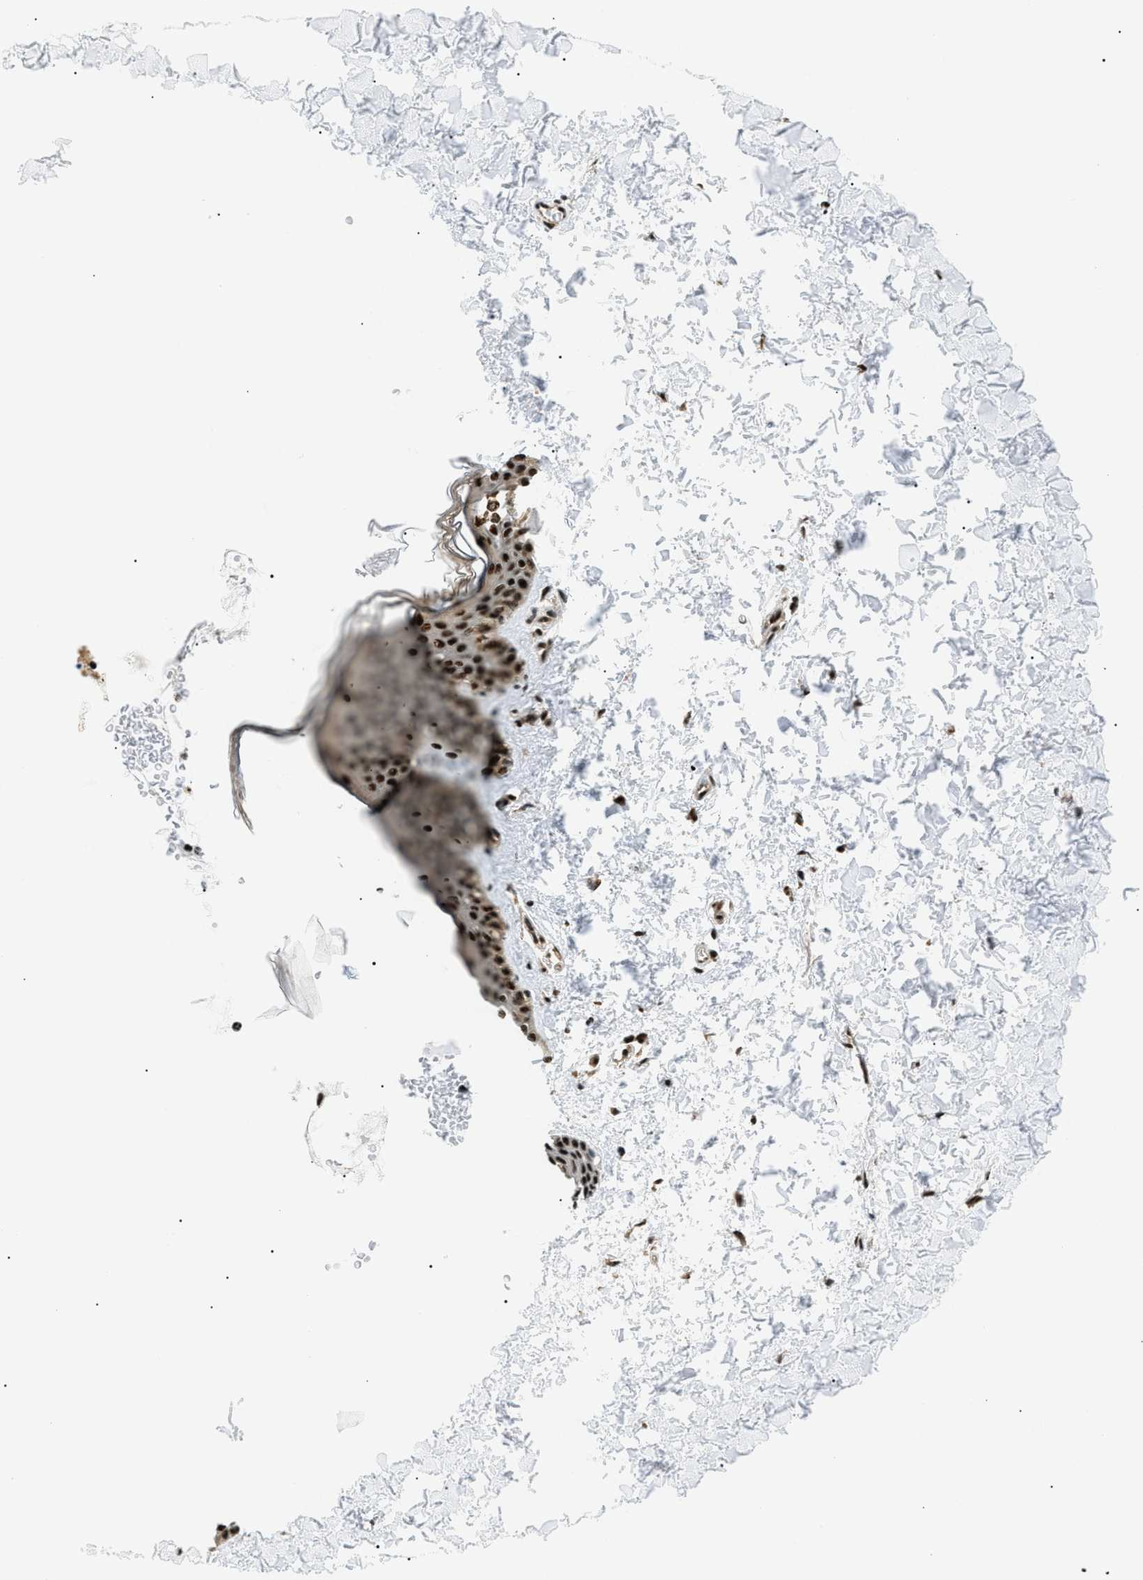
{"staining": {"intensity": "strong", "quantity": "25%-75%", "location": "cytoplasmic/membranous"}, "tissue": "skin", "cell_type": "Fibroblasts", "image_type": "normal", "snomed": [{"axis": "morphology", "description": "Normal tissue, NOS"}, {"axis": "topography", "description": "Skin"}], "caption": "High-power microscopy captured an IHC image of unremarkable skin, revealing strong cytoplasmic/membranous expression in approximately 25%-75% of fibroblasts.", "gene": "CWC25", "patient": {"sex": "female", "age": 41}}